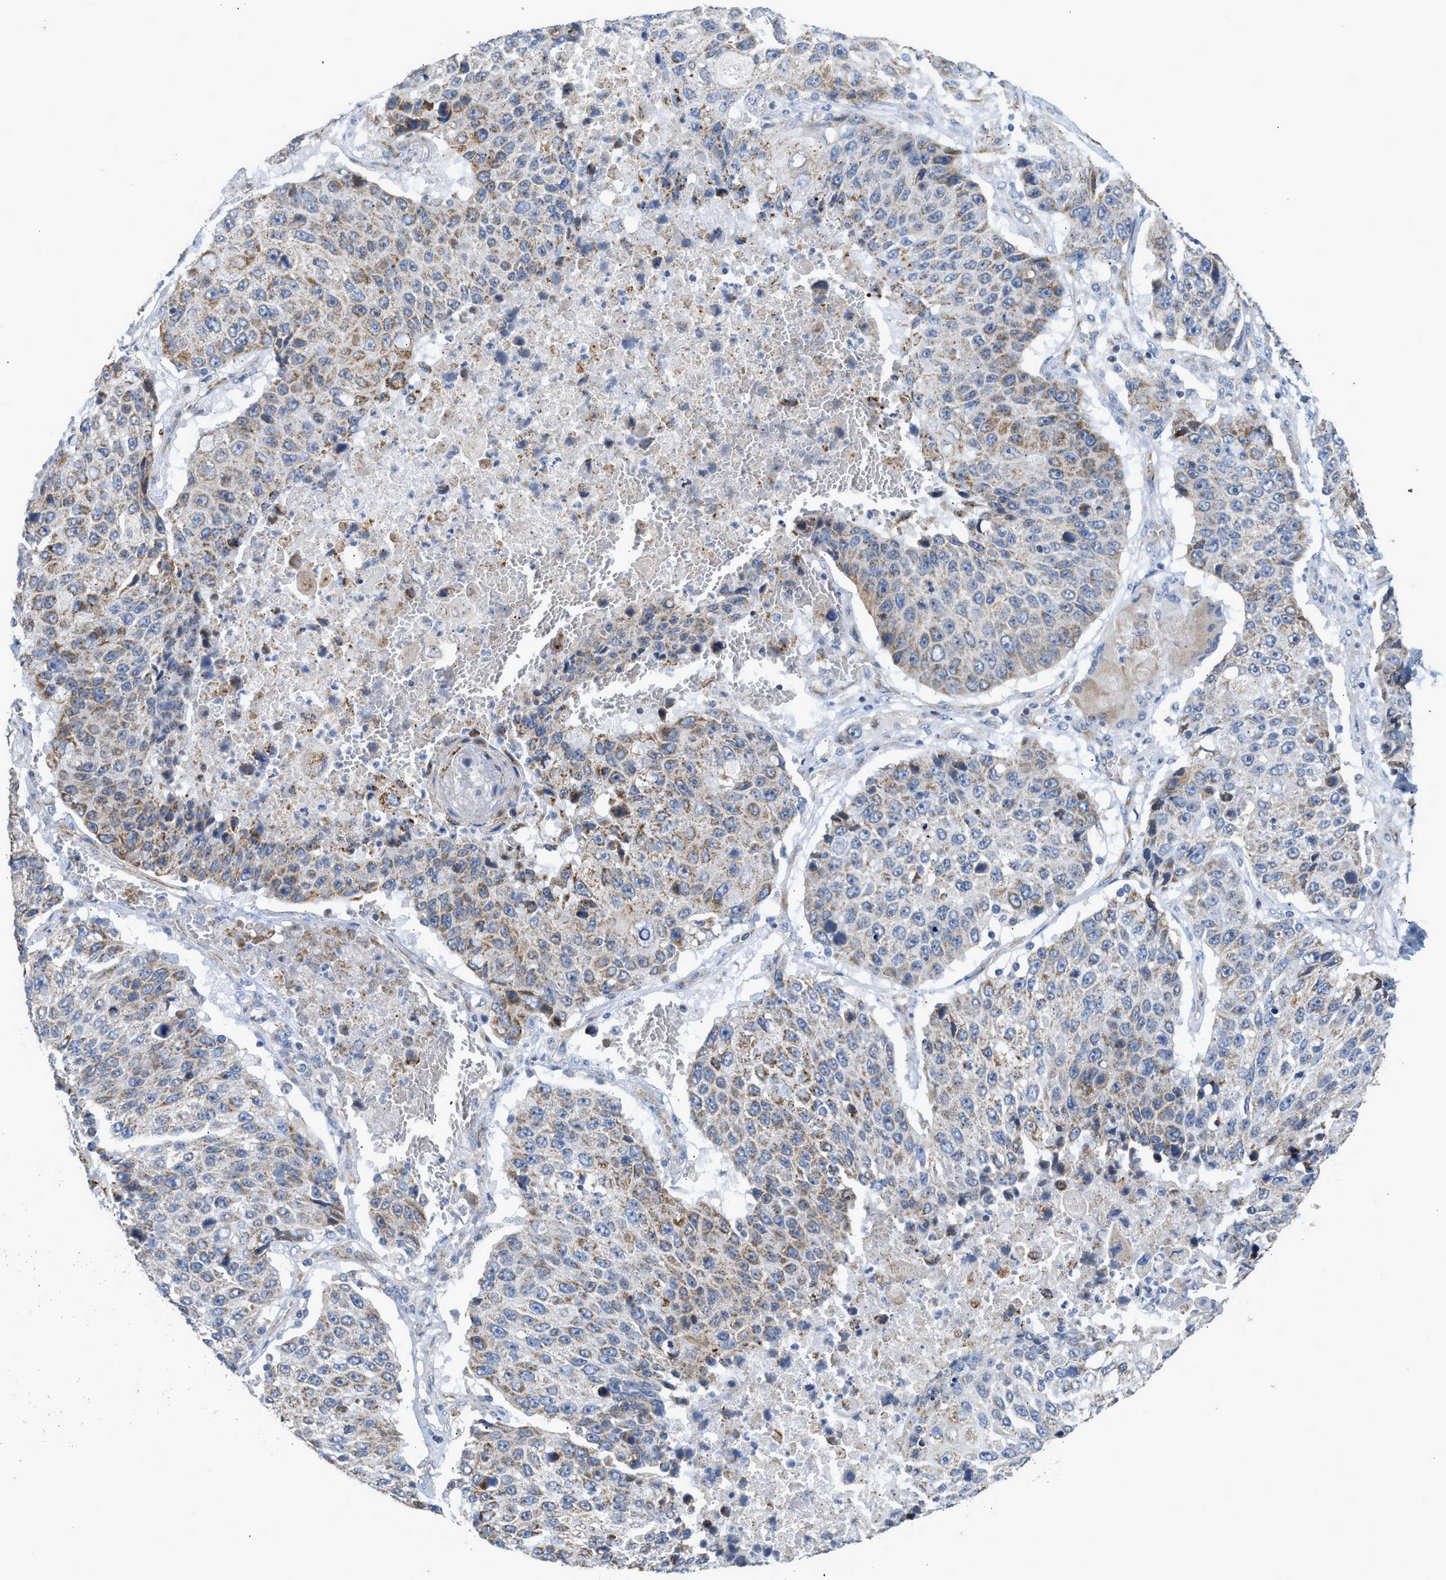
{"staining": {"intensity": "weak", "quantity": "25%-75%", "location": "cytoplasmic/membranous"}, "tissue": "lung cancer", "cell_type": "Tumor cells", "image_type": "cancer", "snomed": [{"axis": "morphology", "description": "Squamous cell carcinoma, NOS"}, {"axis": "topography", "description": "Lung"}], "caption": "Brown immunohistochemical staining in lung cancer shows weak cytoplasmic/membranous expression in approximately 25%-75% of tumor cells.", "gene": "GOT2", "patient": {"sex": "male", "age": 61}}